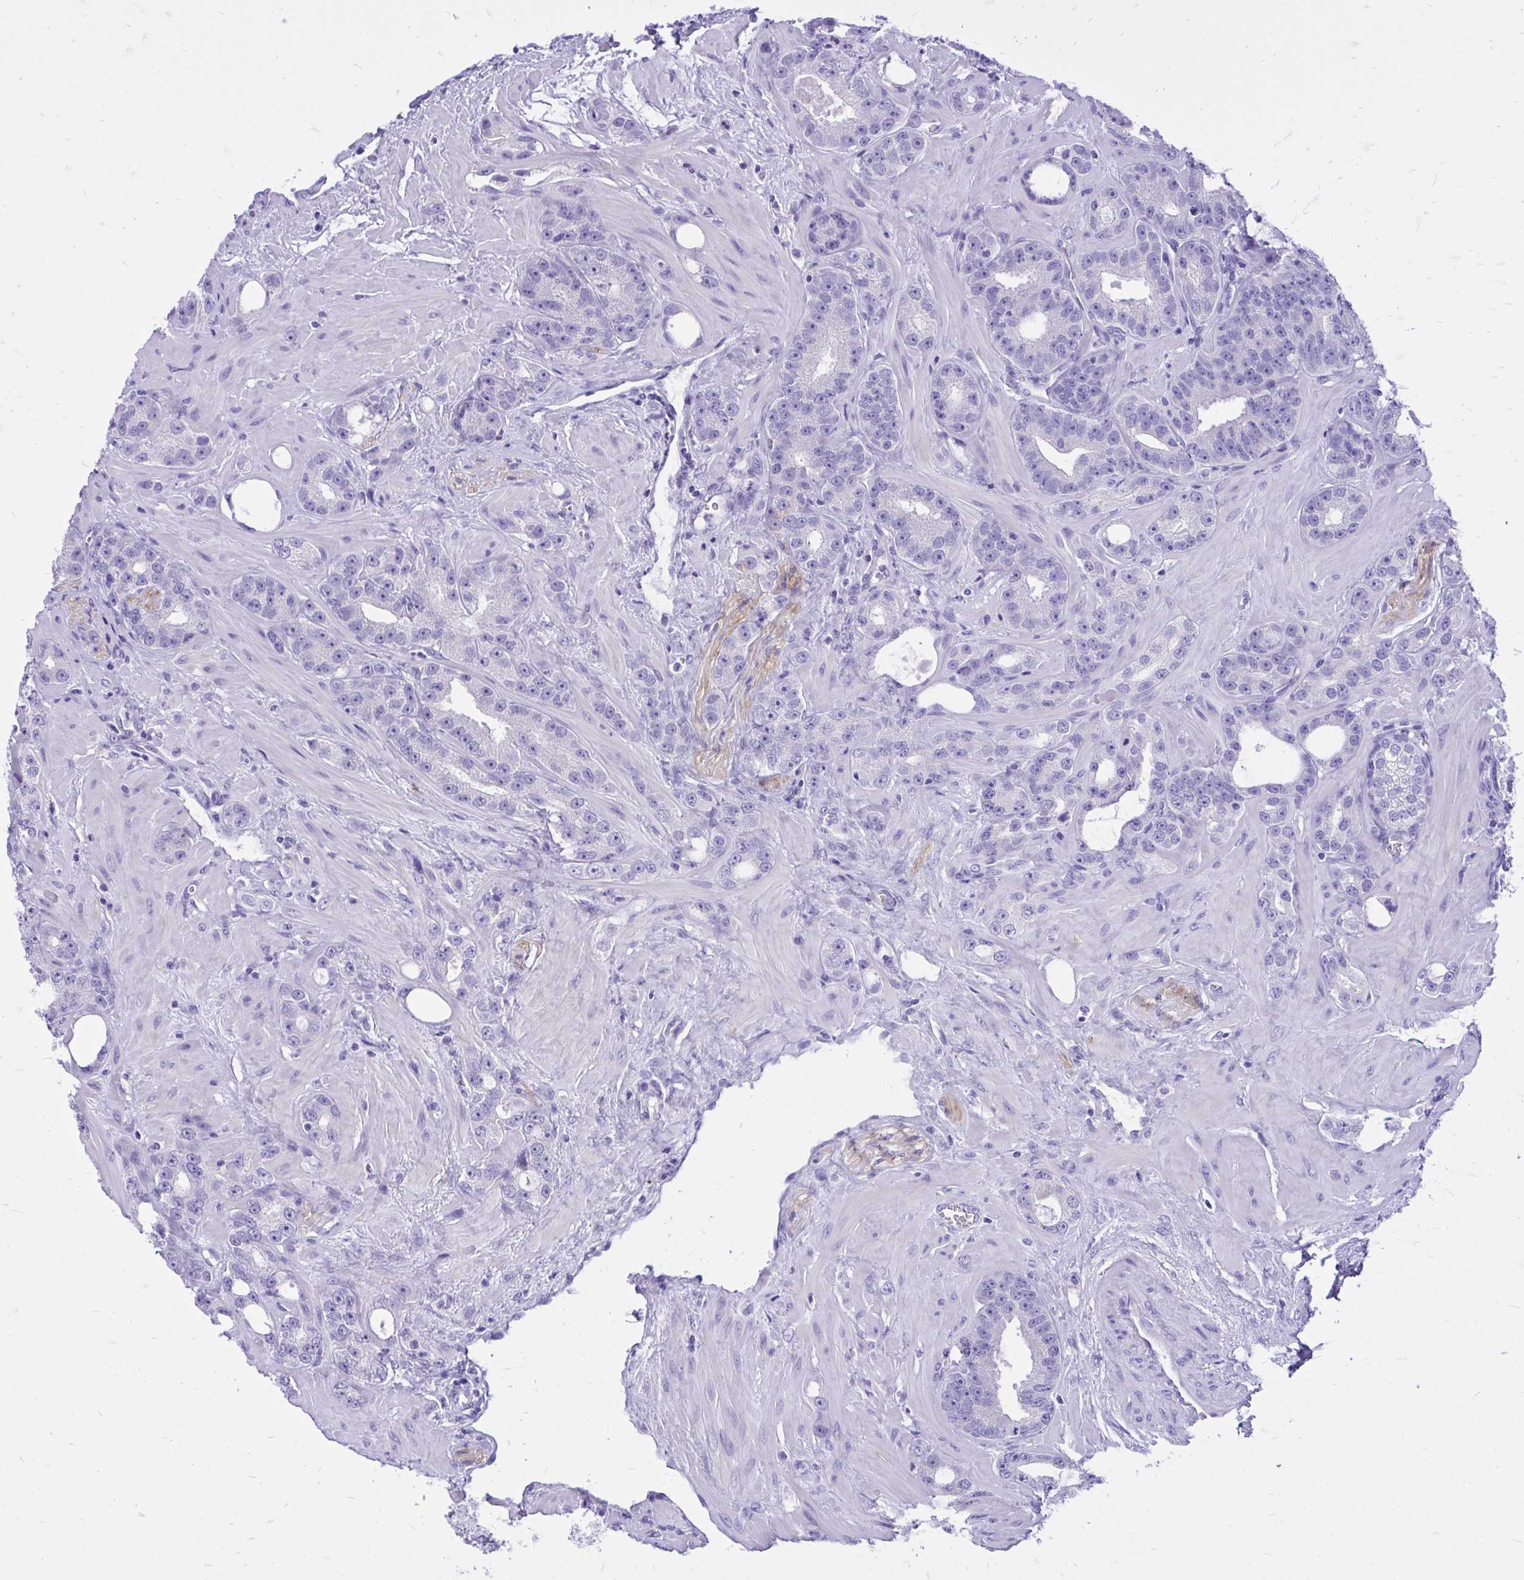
{"staining": {"intensity": "negative", "quantity": "none", "location": "none"}, "tissue": "prostate cancer", "cell_type": "Tumor cells", "image_type": "cancer", "snomed": [{"axis": "morphology", "description": "Adenocarcinoma, High grade"}, {"axis": "topography", "description": "Prostate"}], "caption": "IHC of prostate cancer shows no positivity in tumor cells. Nuclei are stained in blue.", "gene": "MON1A", "patient": {"sex": "male", "age": 65}}